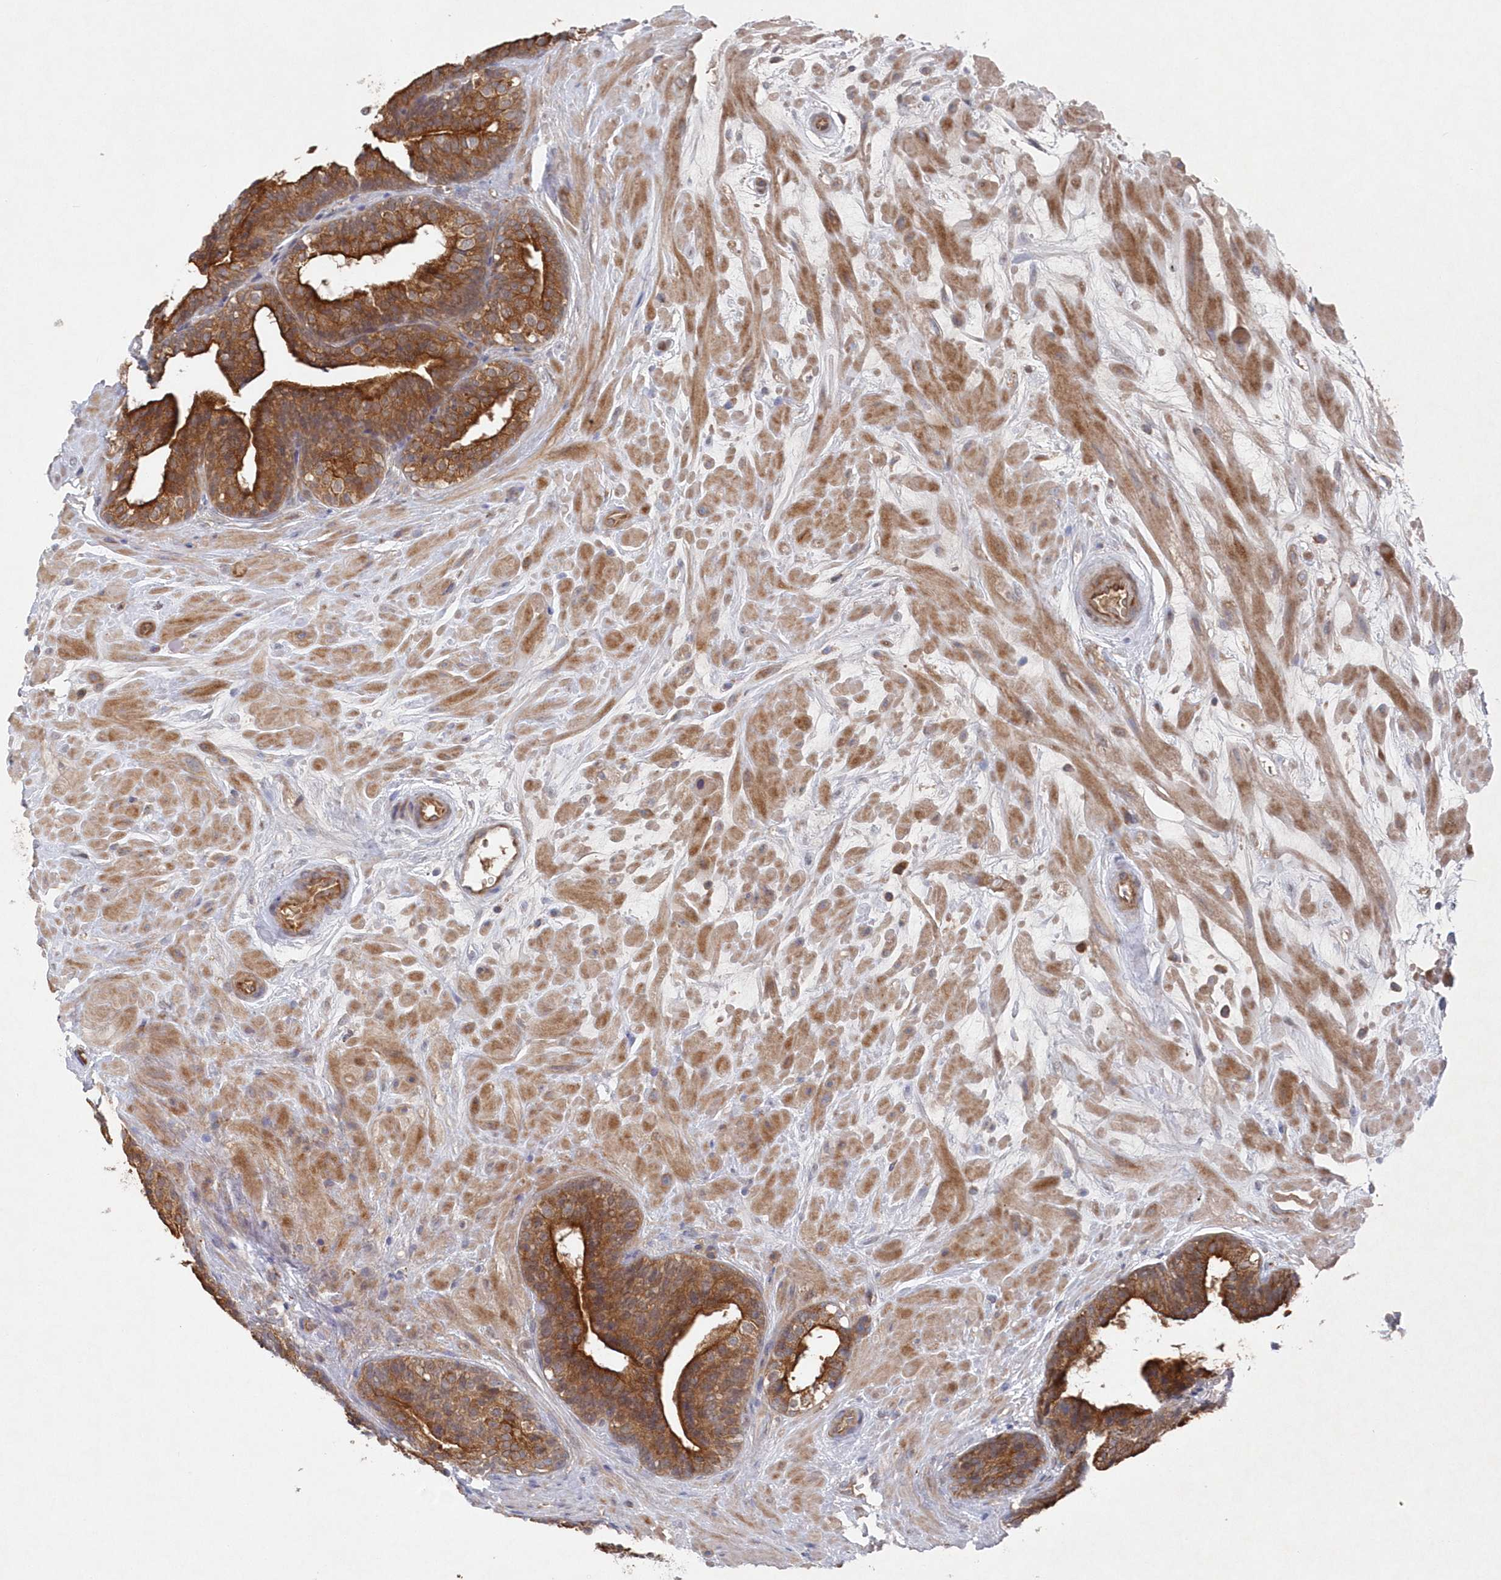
{"staining": {"intensity": "strong", "quantity": ">75%", "location": "cytoplasmic/membranous"}, "tissue": "prostate cancer", "cell_type": "Tumor cells", "image_type": "cancer", "snomed": [{"axis": "morphology", "description": "Adenocarcinoma, High grade"}, {"axis": "topography", "description": "Prostate"}], "caption": "This is a histology image of IHC staining of high-grade adenocarcinoma (prostate), which shows strong staining in the cytoplasmic/membranous of tumor cells.", "gene": "ASNSD1", "patient": {"sex": "male", "age": 56}}